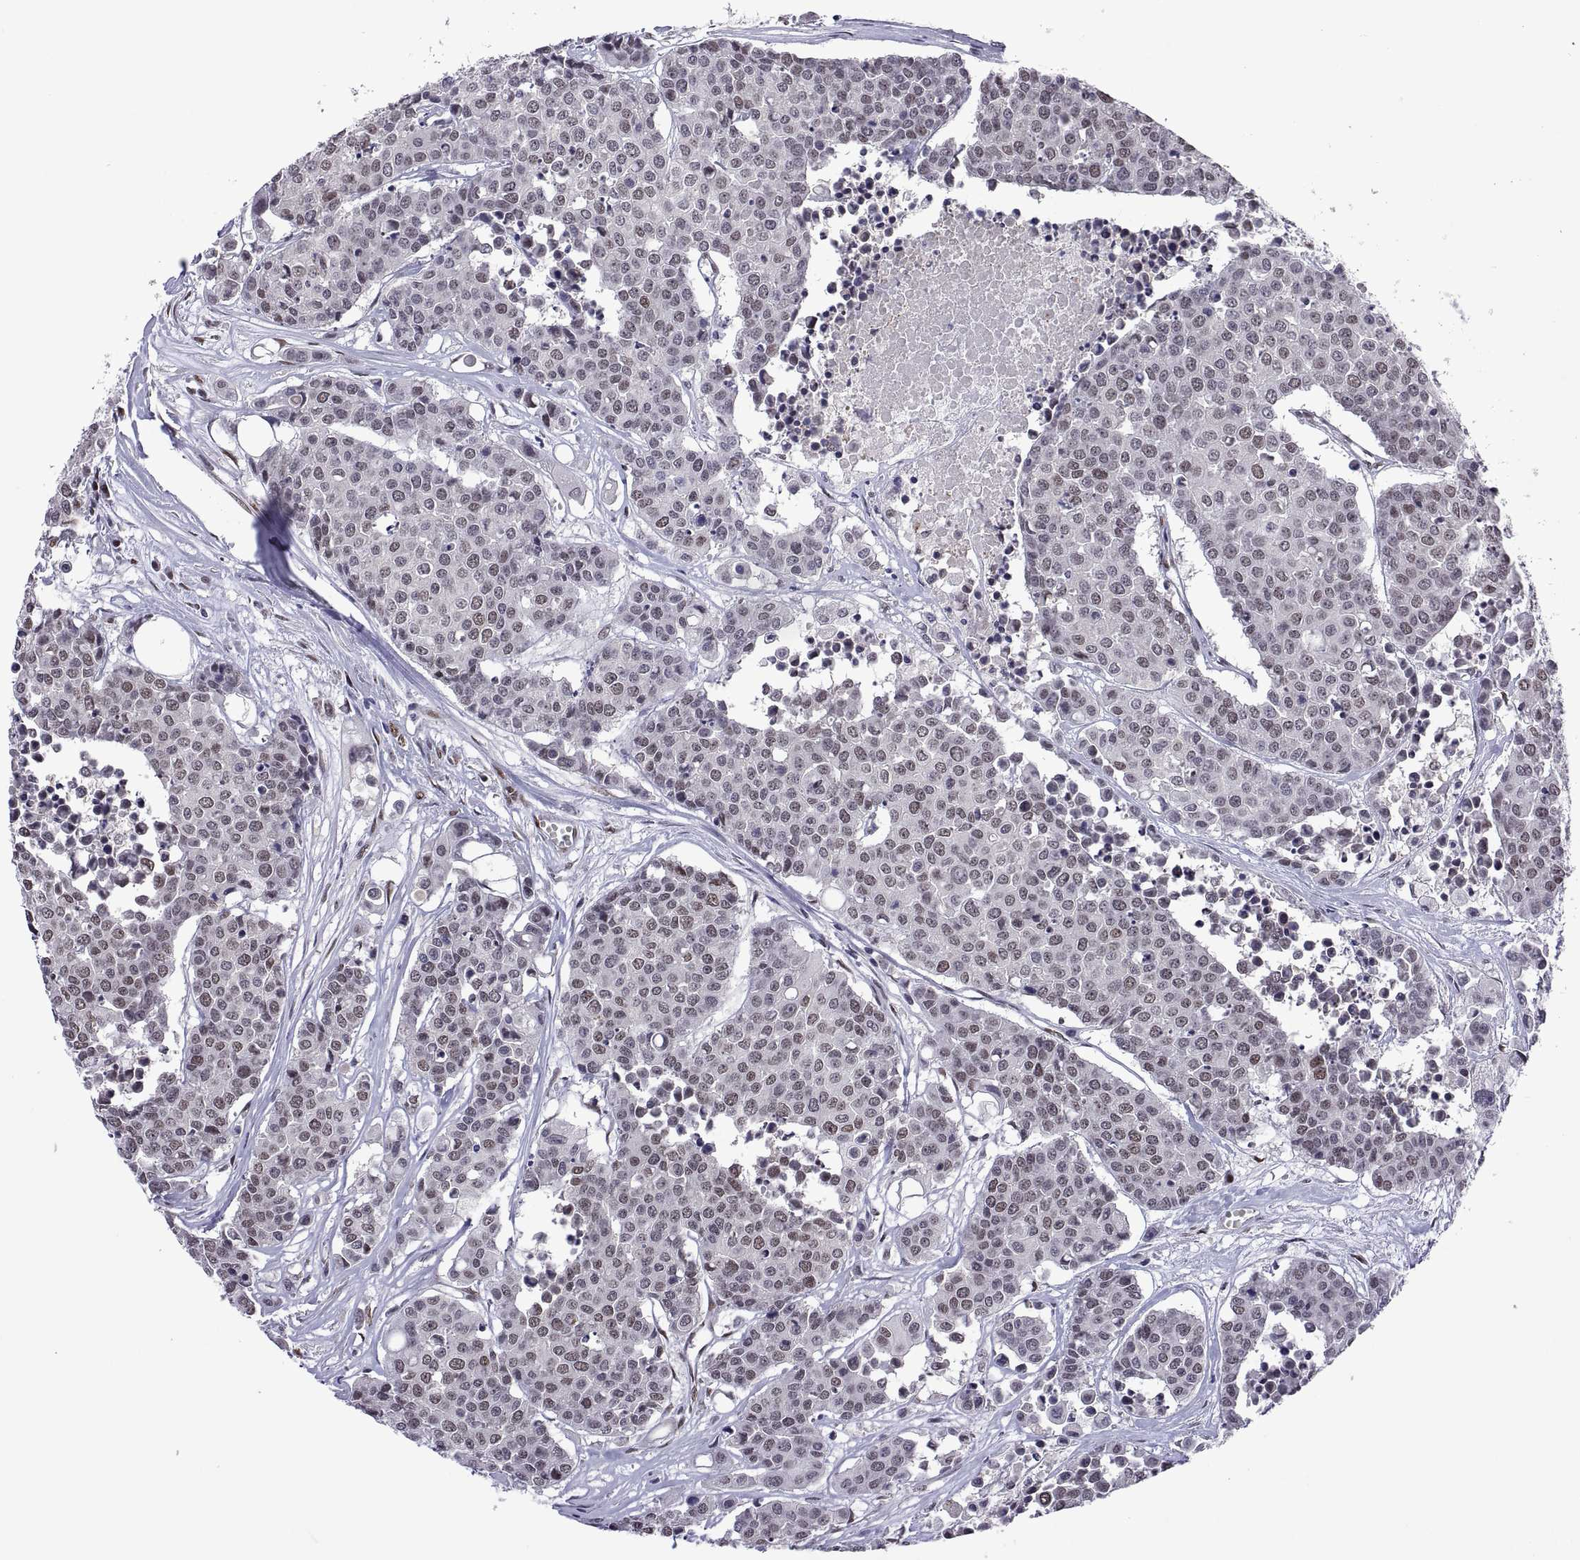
{"staining": {"intensity": "negative", "quantity": "none", "location": "none"}, "tissue": "carcinoid", "cell_type": "Tumor cells", "image_type": "cancer", "snomed": [{"axis": "morphology", "description": "Carcinoid, malignant, NOS"}, {"axis": "topography", "description": "Colon"}], "caption": "High power microscopy photomicrograph of an immunohistochemistry (IHC) image of carcinoid, revealing no significant staining in tumor cells. (IHC, brightfield microscopy, high magnification).", "gene": "NR4A1", "patient": {"sex": "male", "age": 81}}